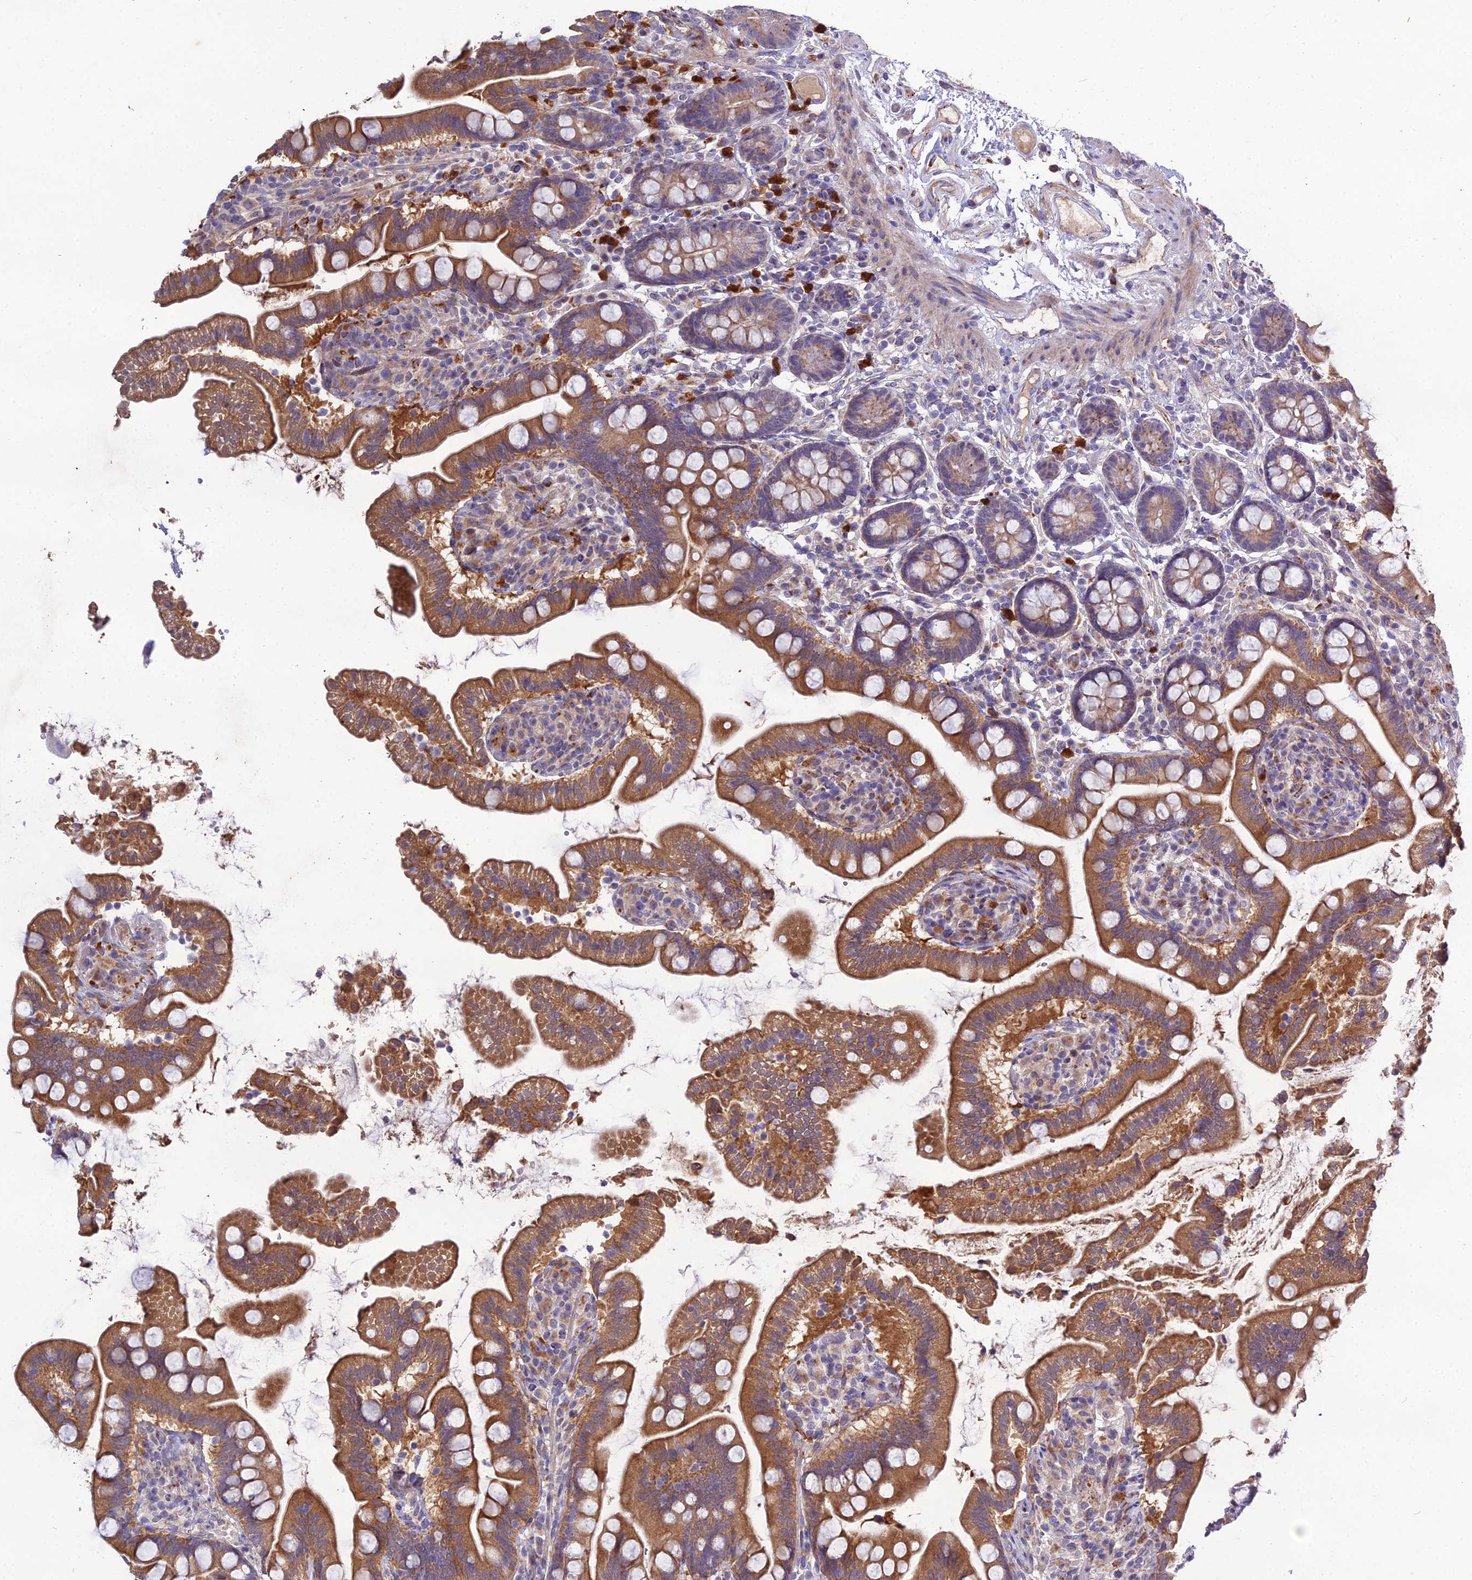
{"staining": {"intensity": "strong", "quantity": ">75%", "location": "cytoplasmic/membranous"}, "tissue": "small intestine", "cell_type": "Glandular cells", "image_type": "normal", "snomed": [{"axis": "morphology", "description": "Normal tissue, NOS"}, {"axis": "topography", "description": "Small intestine"}], "caption": "Protein analysis of unremarkable small intestine shows strong cytoplasmic/membranous expression in approximately >75% of glandular cells. (Brightfield microscopy of DAB IHC at high magnification).", "gene": "EID2", "patient": {"sex": "female", "age": 64}}